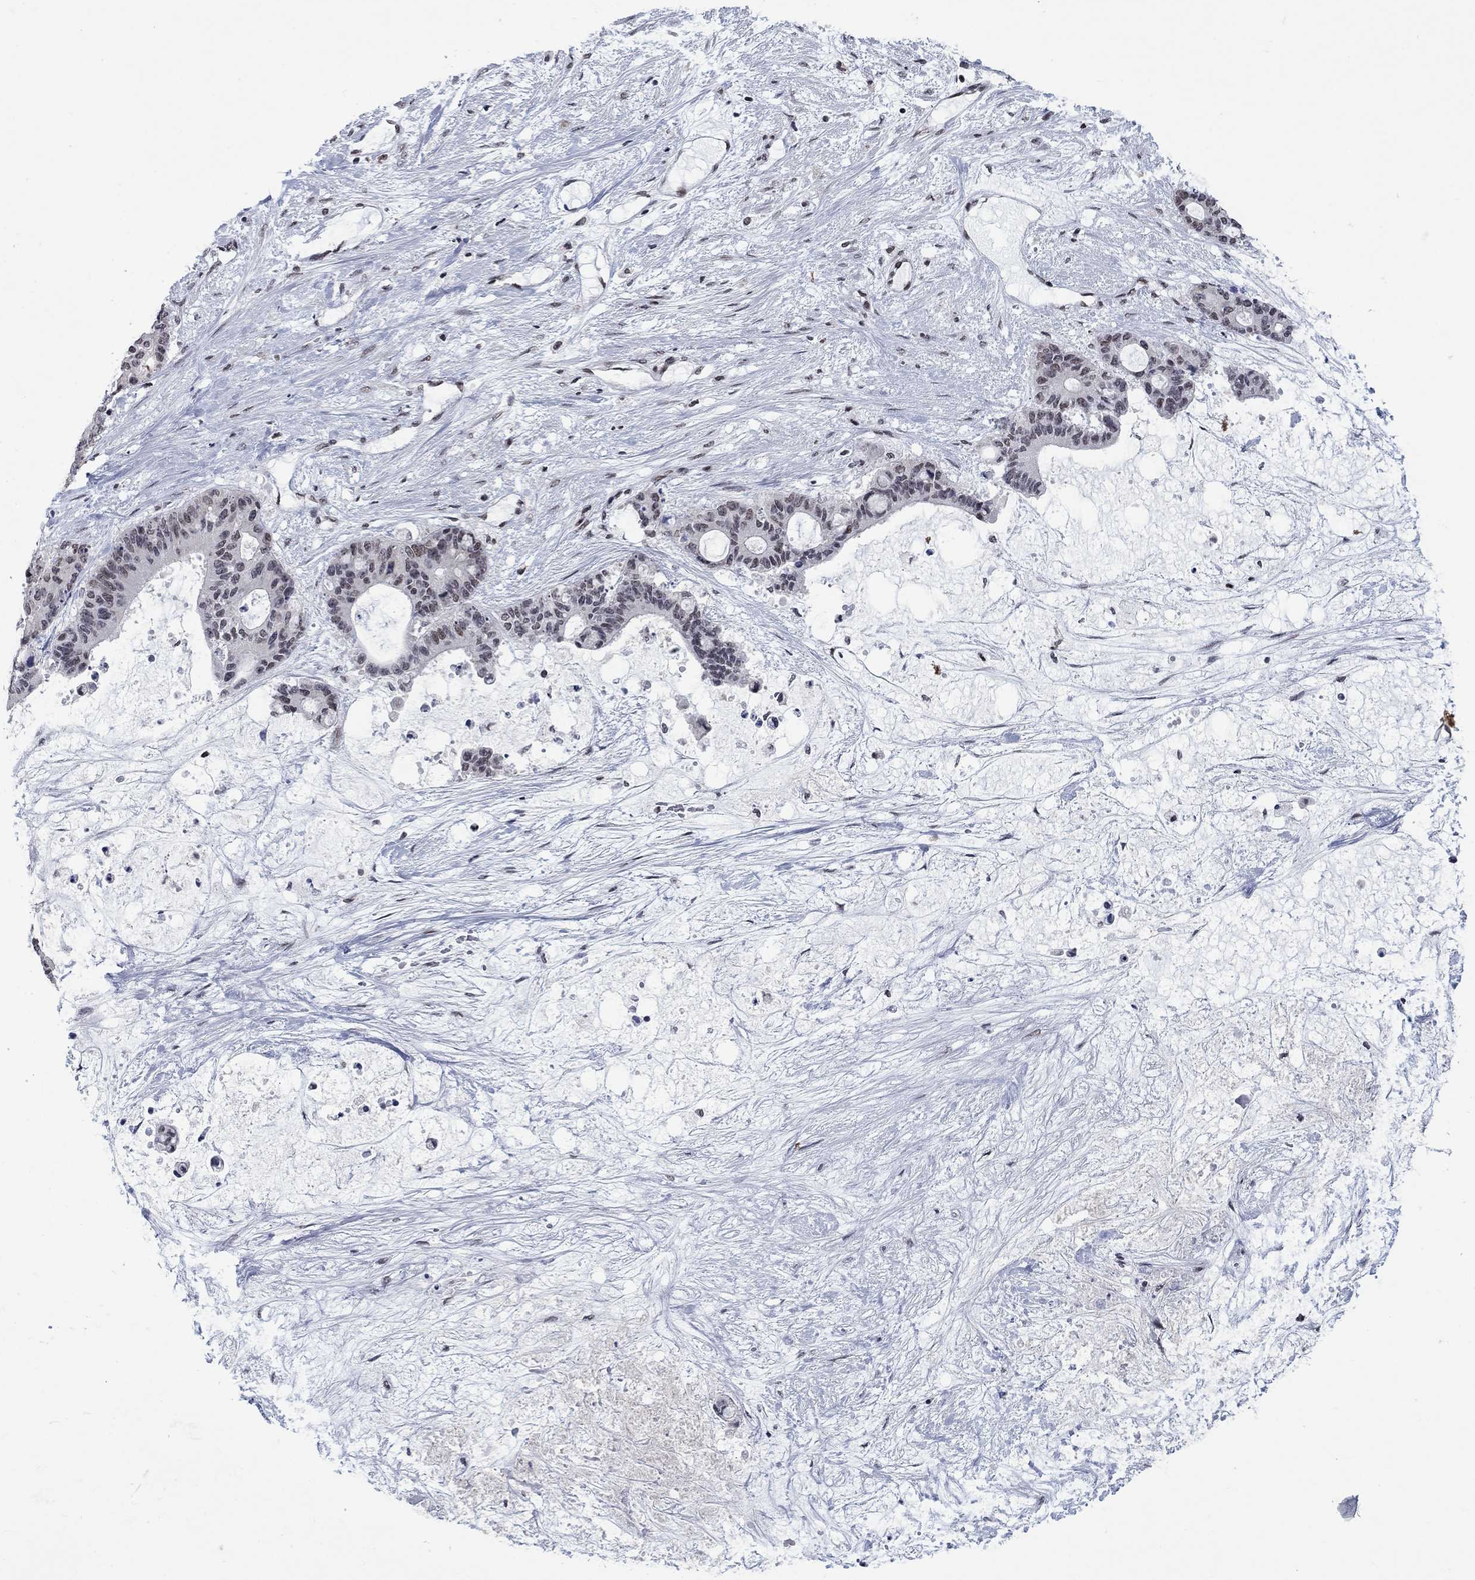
{"staining": {"intensity": "weak", "quantity": "<25%", "location": "nuclear"}, "tissue": "liver cancer", "cell_type": "Tumor cells", "image_type": "cancer", "snomed": [{"axis": "morphology", "description": "Normal tissue, NOS"}, {"axis": "morphology", "description": "Cholangiocarcinoma"}, {"axis": "topography", "description": "Liver"}, {"axis": "topography", "description": "Peripheral nerve tissue"}], "caption": "A high-resolution histopathology image shows IHC staining of liver cholangiocarcinoma, which demonstrates no significant expression in tumor cells.", "gene": "NPAS3", "patient": {"sex": "female", "age": 73}}